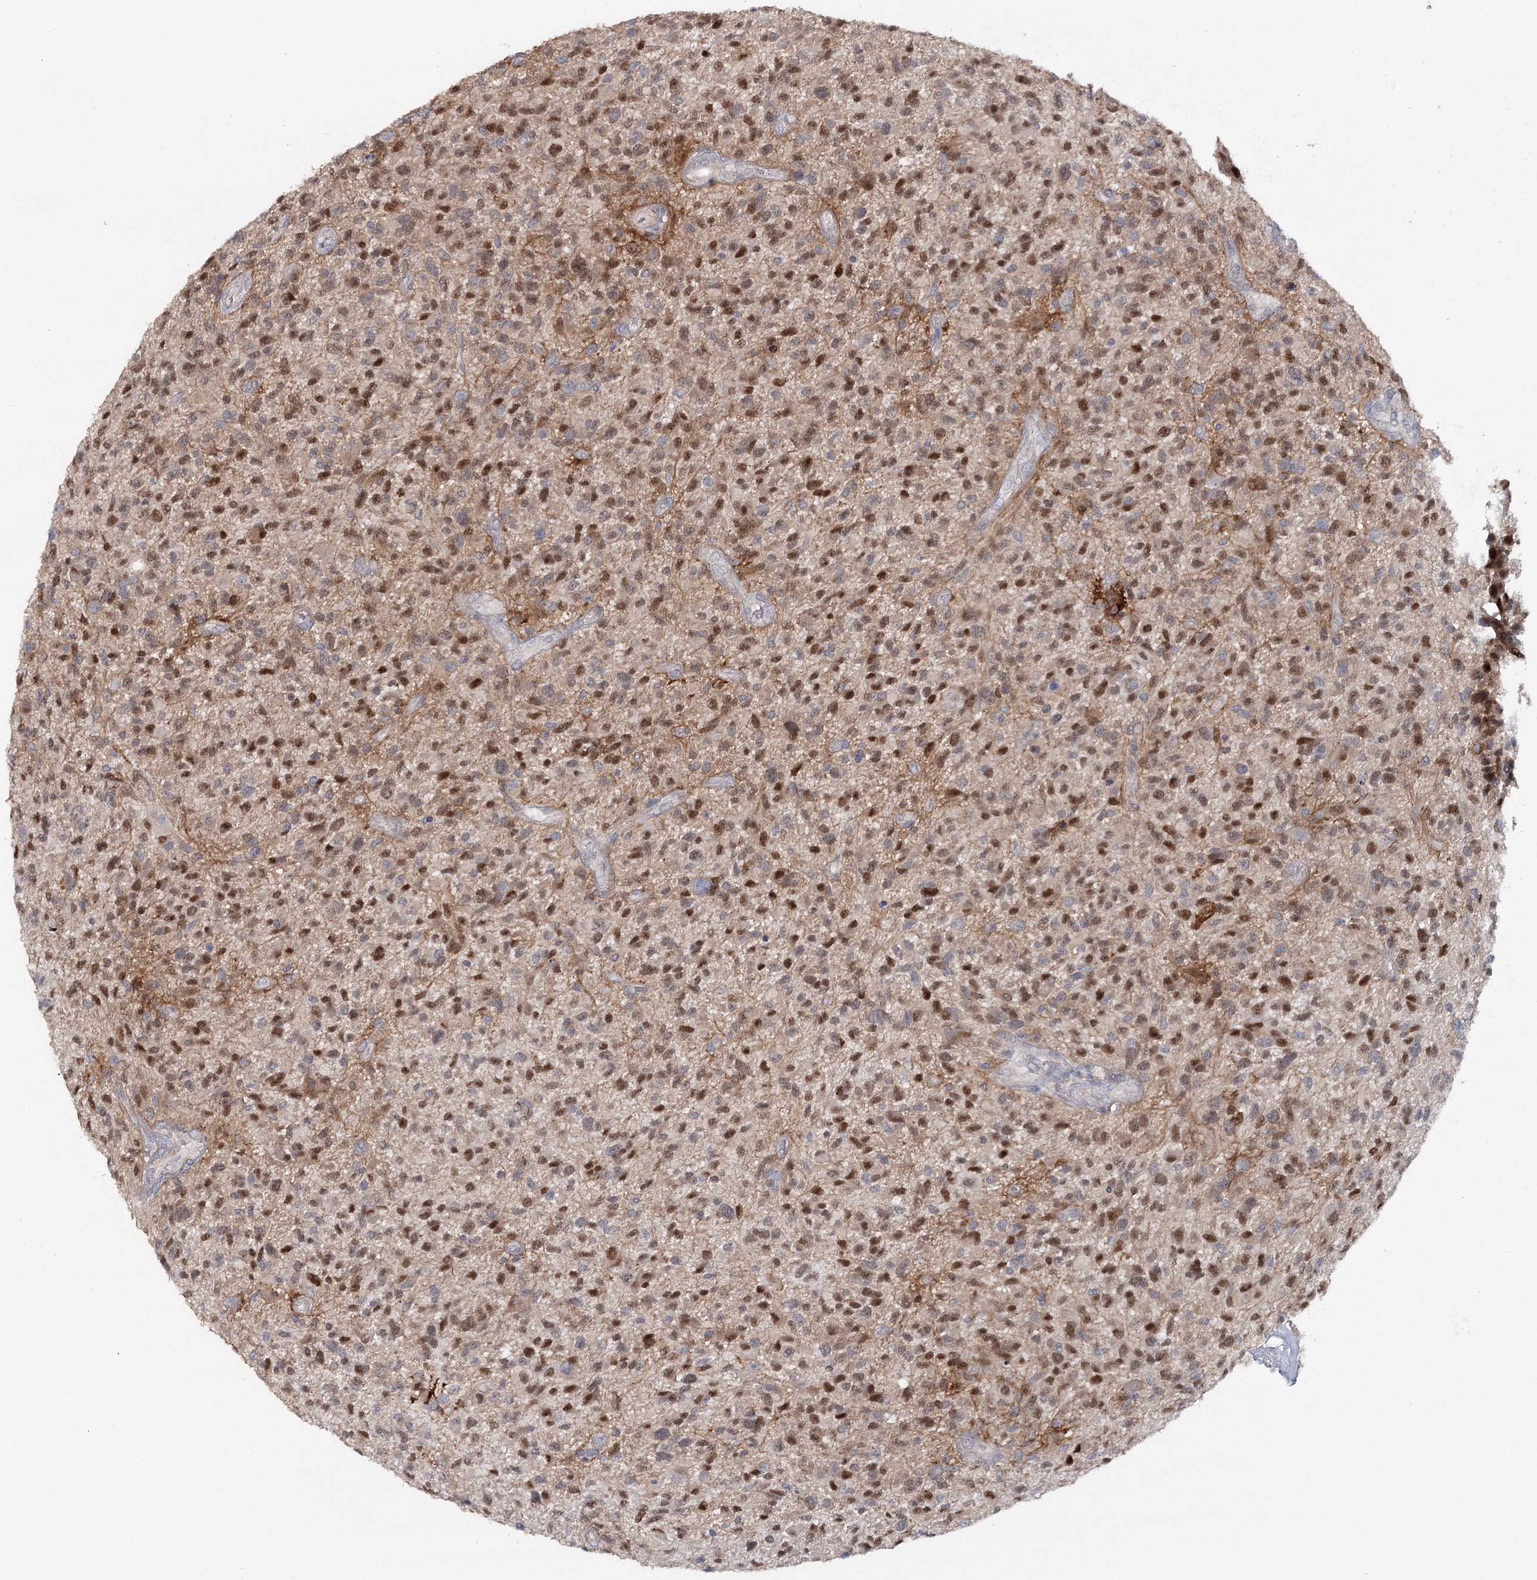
{"staining": {"intensity": "moderate", "quantity": ">75%", "location": "cytoplasmic/membranous,nuclear"}, "tissue": "glioma", "cell_type": "Tumor cells", "image_type": "cancer", "snomed": [{"axis": "morphology", "description": "Glioma, malignant, High grade"}, {"axis": "topography", "description": "Brain"}], "caption": "Malignant high-grade glioma stained with DAB immunohistochemistry (IHC) reveals medium levels of moderate cytoplasmic/membranous and nuclear staining in approximately >75% of tumor cells.", "gene": "MAP3K13", "patient": {"sex": "male", "age": 47}}